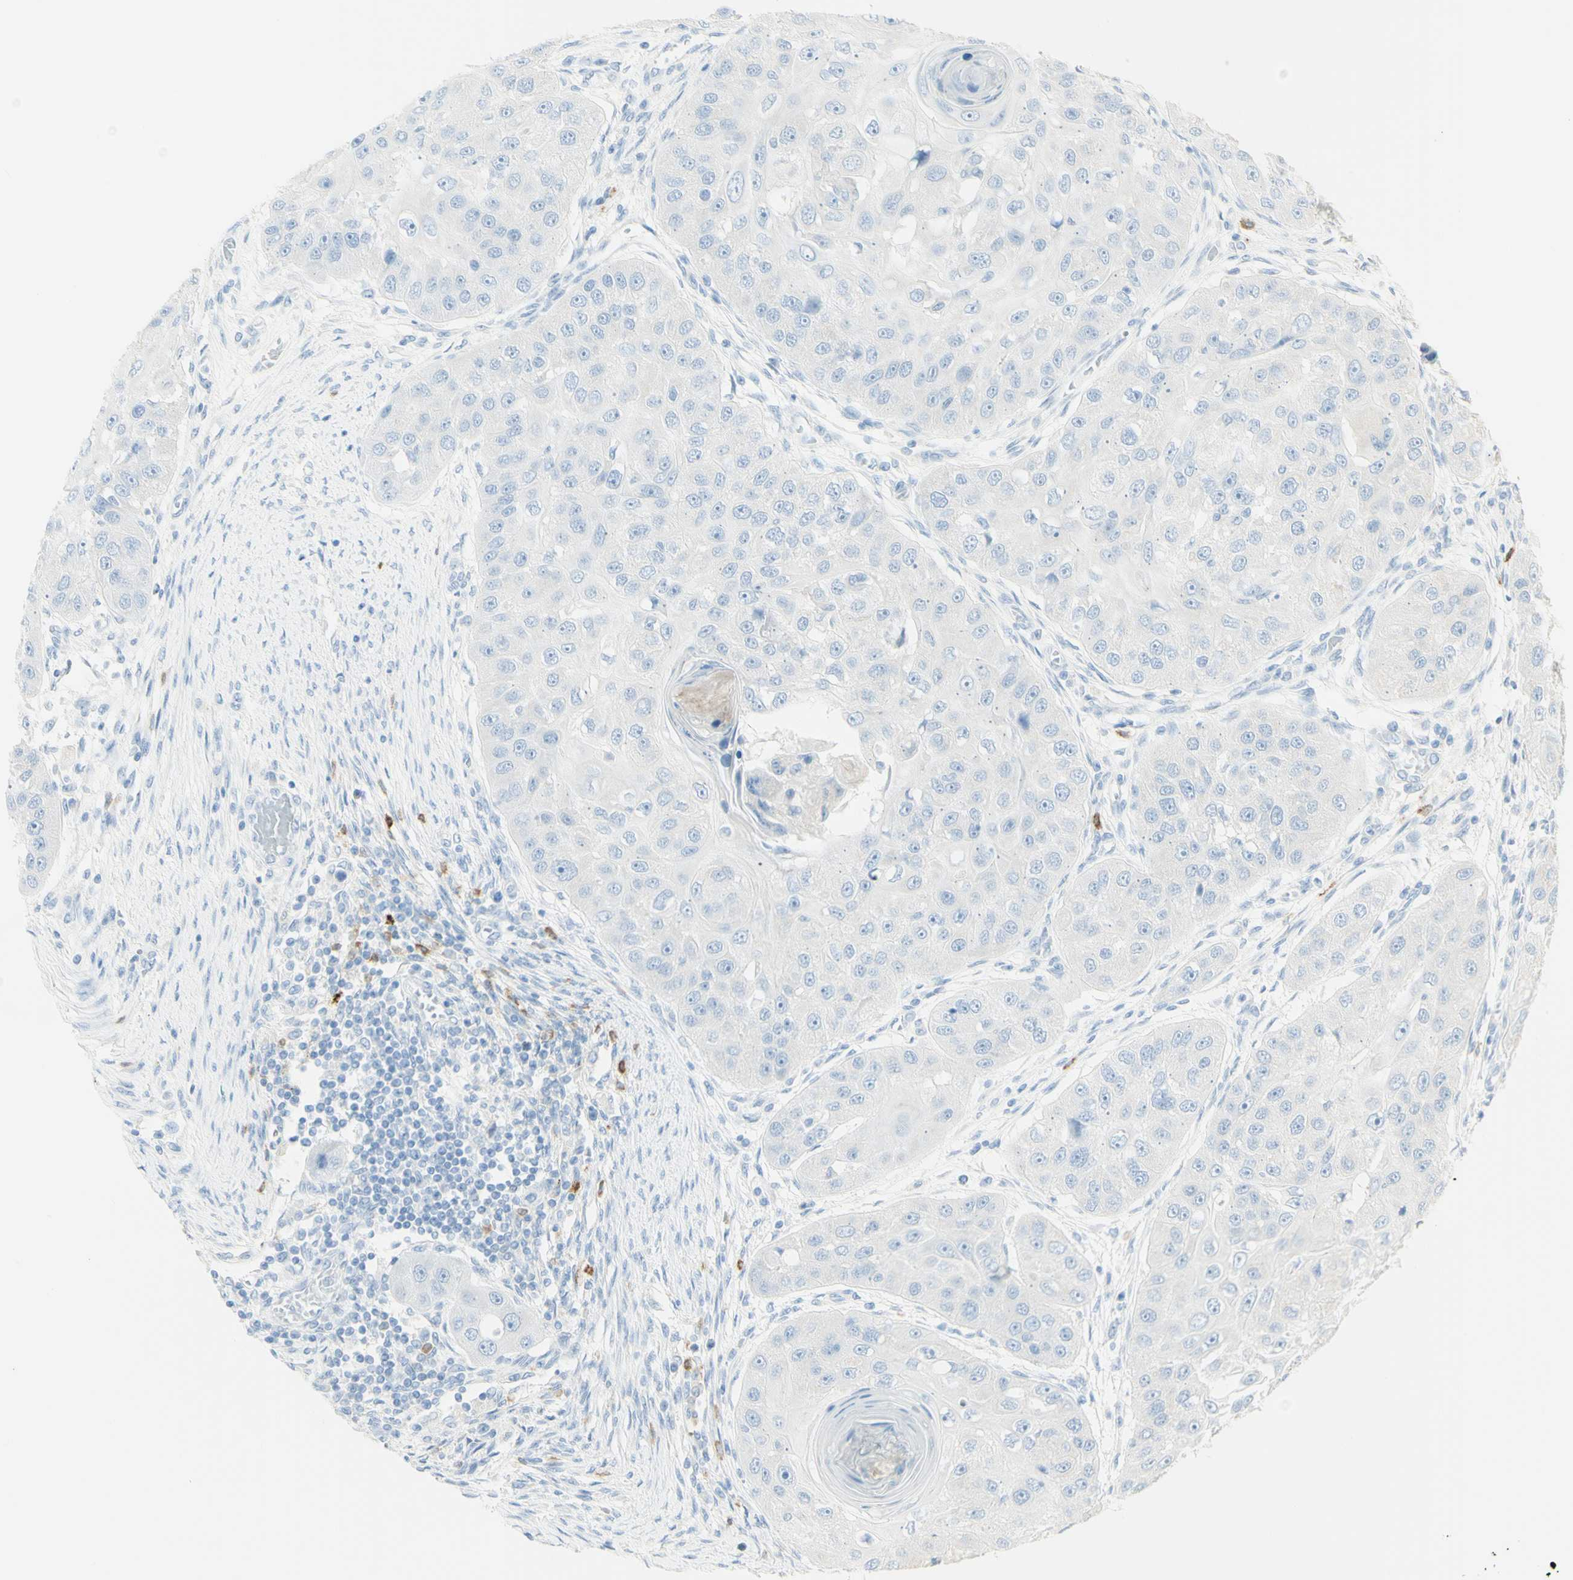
{"staining": {"intensity": "negative", "quantity": "none", "location": "none"}, "tissue": "head and neck cancer", "cell_type": "Tumor cells", "image_type": "cancer", "snomed": [{"axis": "morphology", "description": "Normal tissue, NOS"}, {"axis": "morphology", "description": "Squamous cell carcinoma, NOS"}, {"axis": "topography", "description": "Skeletal muscle"}, {"axis": "topography", "description": "Head-Neck"}], "caption": "DAB immunohistochemical staining of human head and neck squamous cell carcinoma reveals no significant staining in tumor cells.", "gene": "LETM1", "patient": {"sex": "male", "age": 51}}